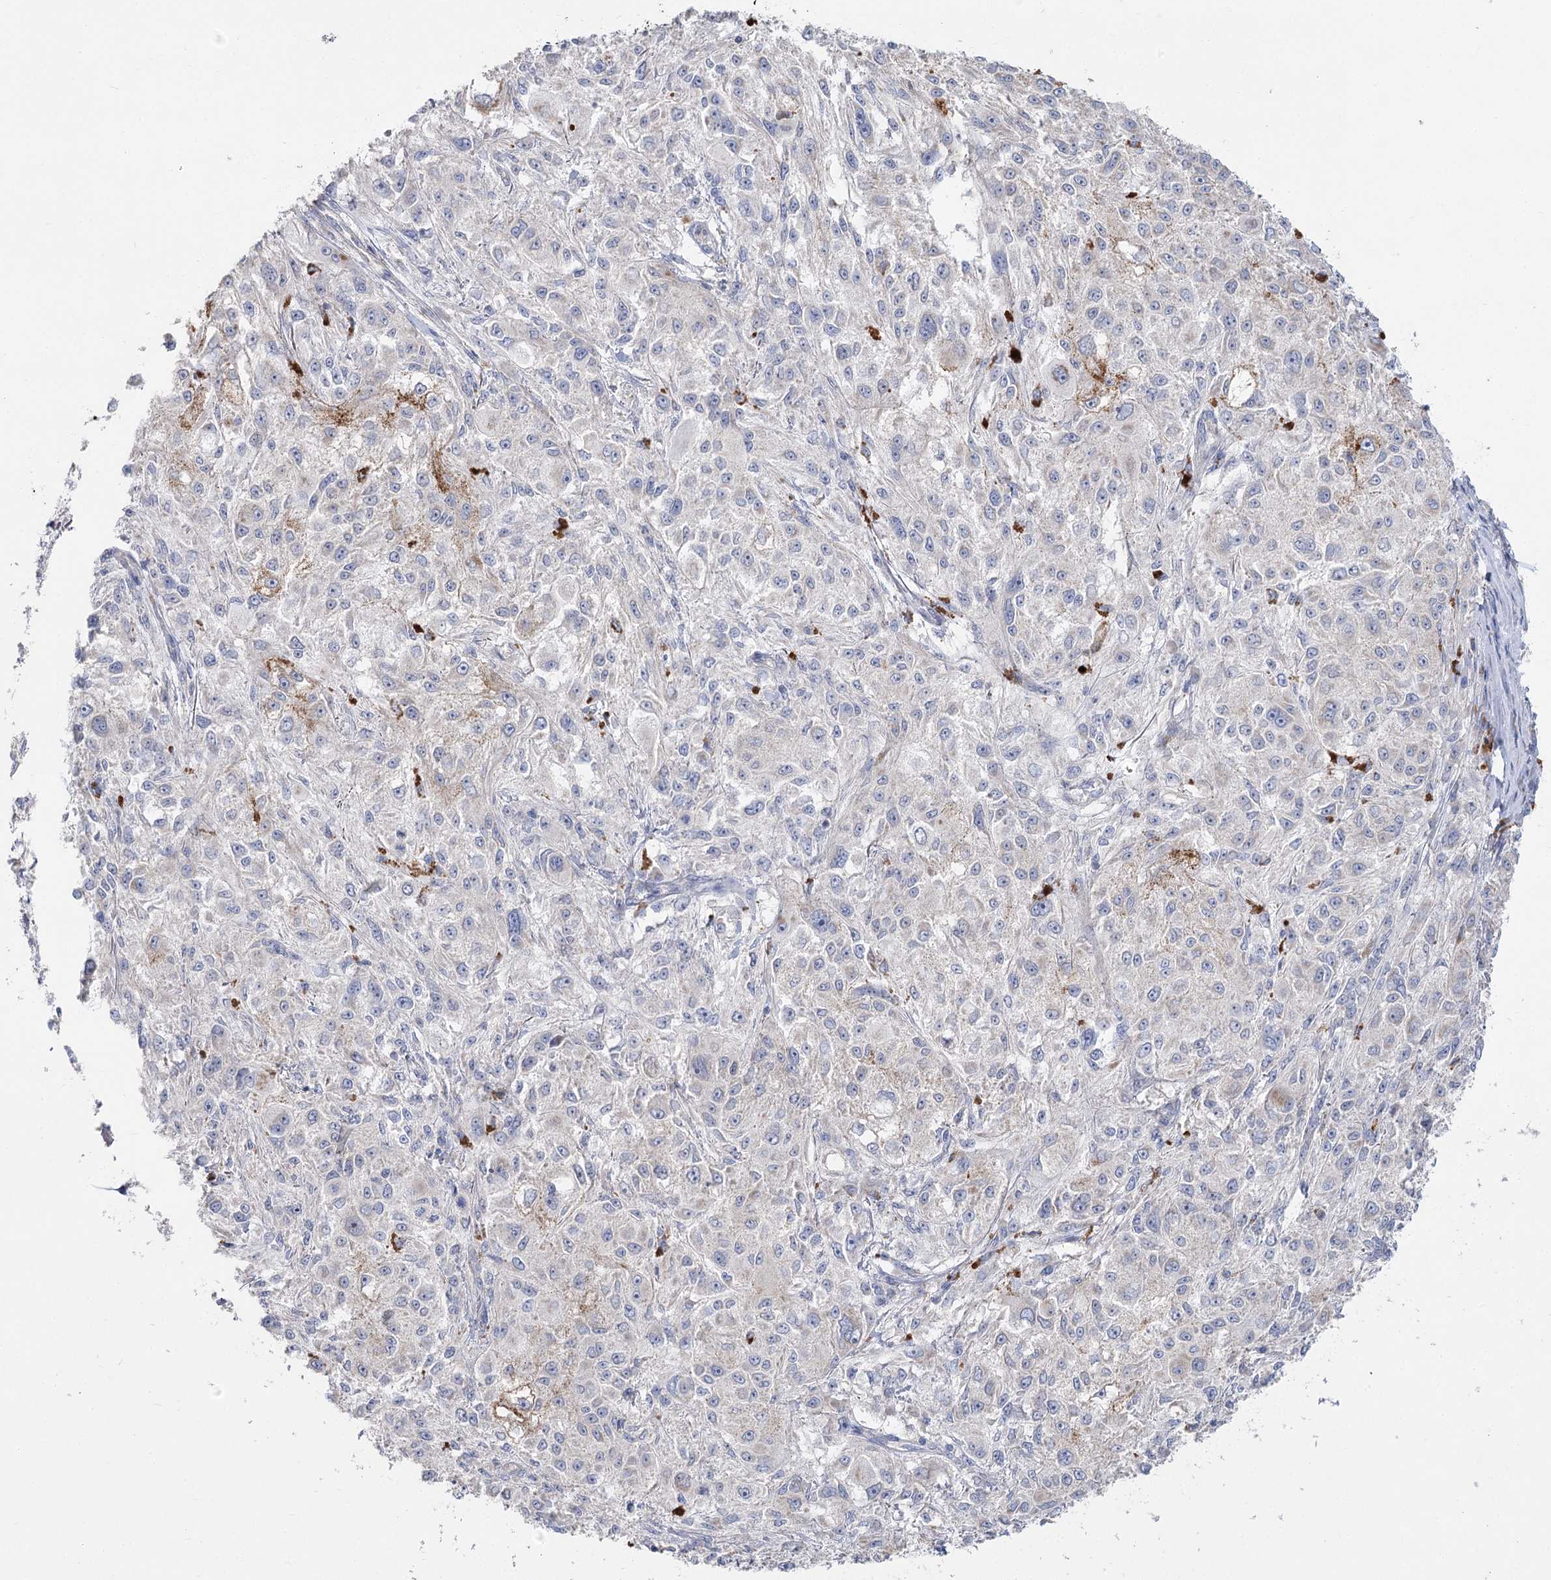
{"staining": {"intensity": "negative", "quantity": "none", "location": "none"}, "tissue": "melanoma", "cell_type": "Tumor cells", "image_type": "cancer", "snomed": [{"axis": "morphology", "description": "Necrosis, NOS"}, {"axis": "morphology", "description": "Malignant melanoma, NOS"}, {"axis": "topography", "description": "Skin"}], "caption": "Immunohistochemical staining of malignant melanoma reveals no significant staining in tumor cells.", "gene": "TMEM187", "patient": {"sex": "female", "age": 87}}